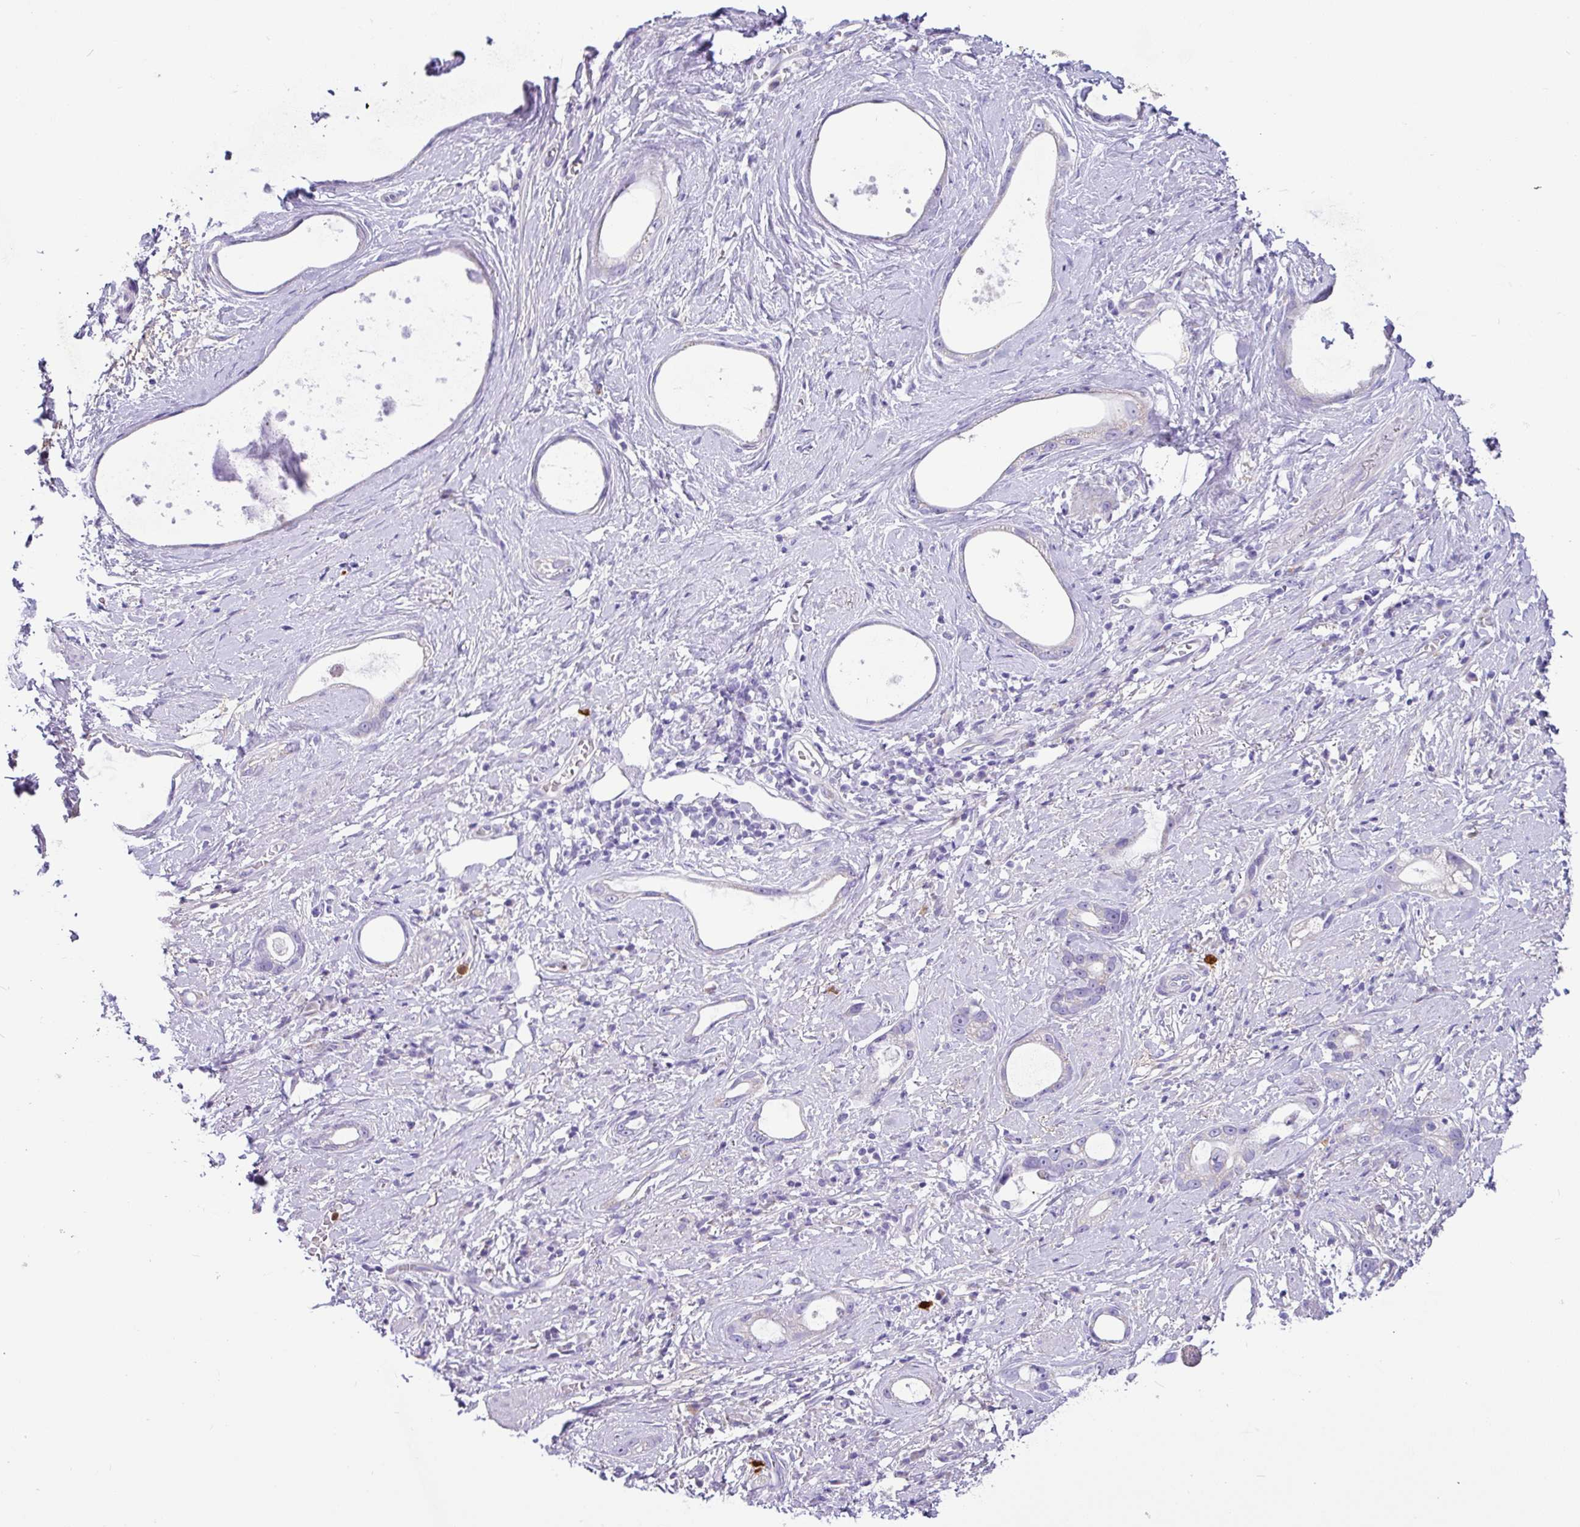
{"staining": {"intensity": "negative", "quantity": "none", "location": "none"}, "tissue": "stomach cancer", "cell_type": "Tumor cells", "image_type": "cancer", "snomed": [{"axis": "morphology", "description": "Adenocarcinoma, NOS"}, {"axis": "topography", "description": "Stomach"}], "caption": "The immunohistochemistry histopathology image has no significant expression in tumor cells of adenocarcinoma (stomach) tissue.", "gene": "SH2D3C", "patient": {"sex": "male", "age": 55}}